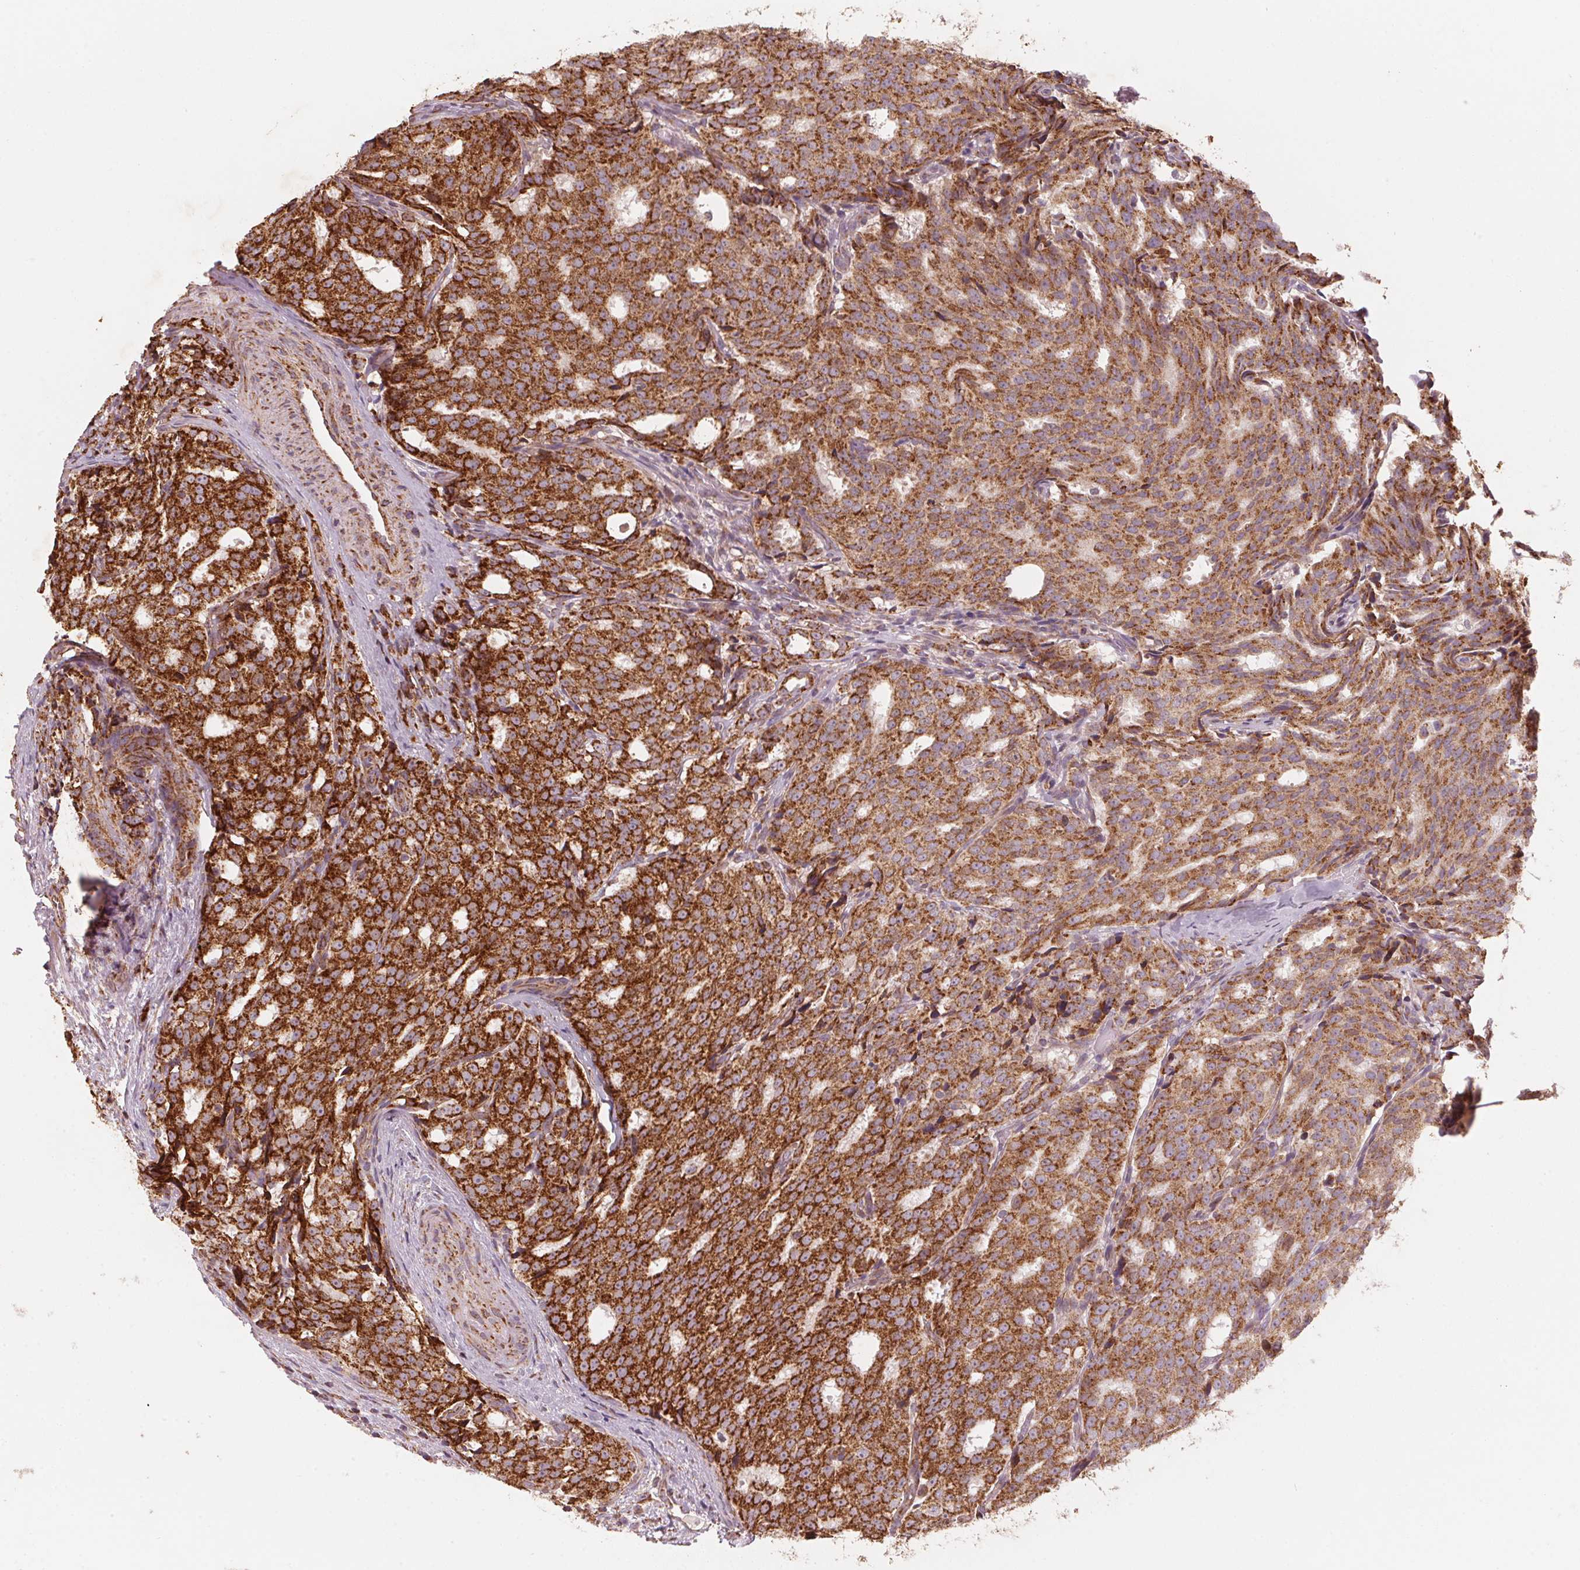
{"staining": {"intensity": "strong", "quantity": ">75%", "location": "cytoplasmic/membranous"}, "tissue": "prostate cancer", "cell_type": "Tumor cells", "image_type": "cancer", "snomed": [{"axis": "morphology", "description": "Adenocarcinoma, High grade"}, {"axis": "topography", "description": "Prostate"}], "caption": "Brown immunohistochemical staining in high-grade adenocarcinoma (prostate) demonstrates strong cytoplasmic/membranous staining in about >75% of tumor cells. Nuclei are stained in blue.", "gene": "TOMM70", "patient": {"sex": "male", "age": 53}}